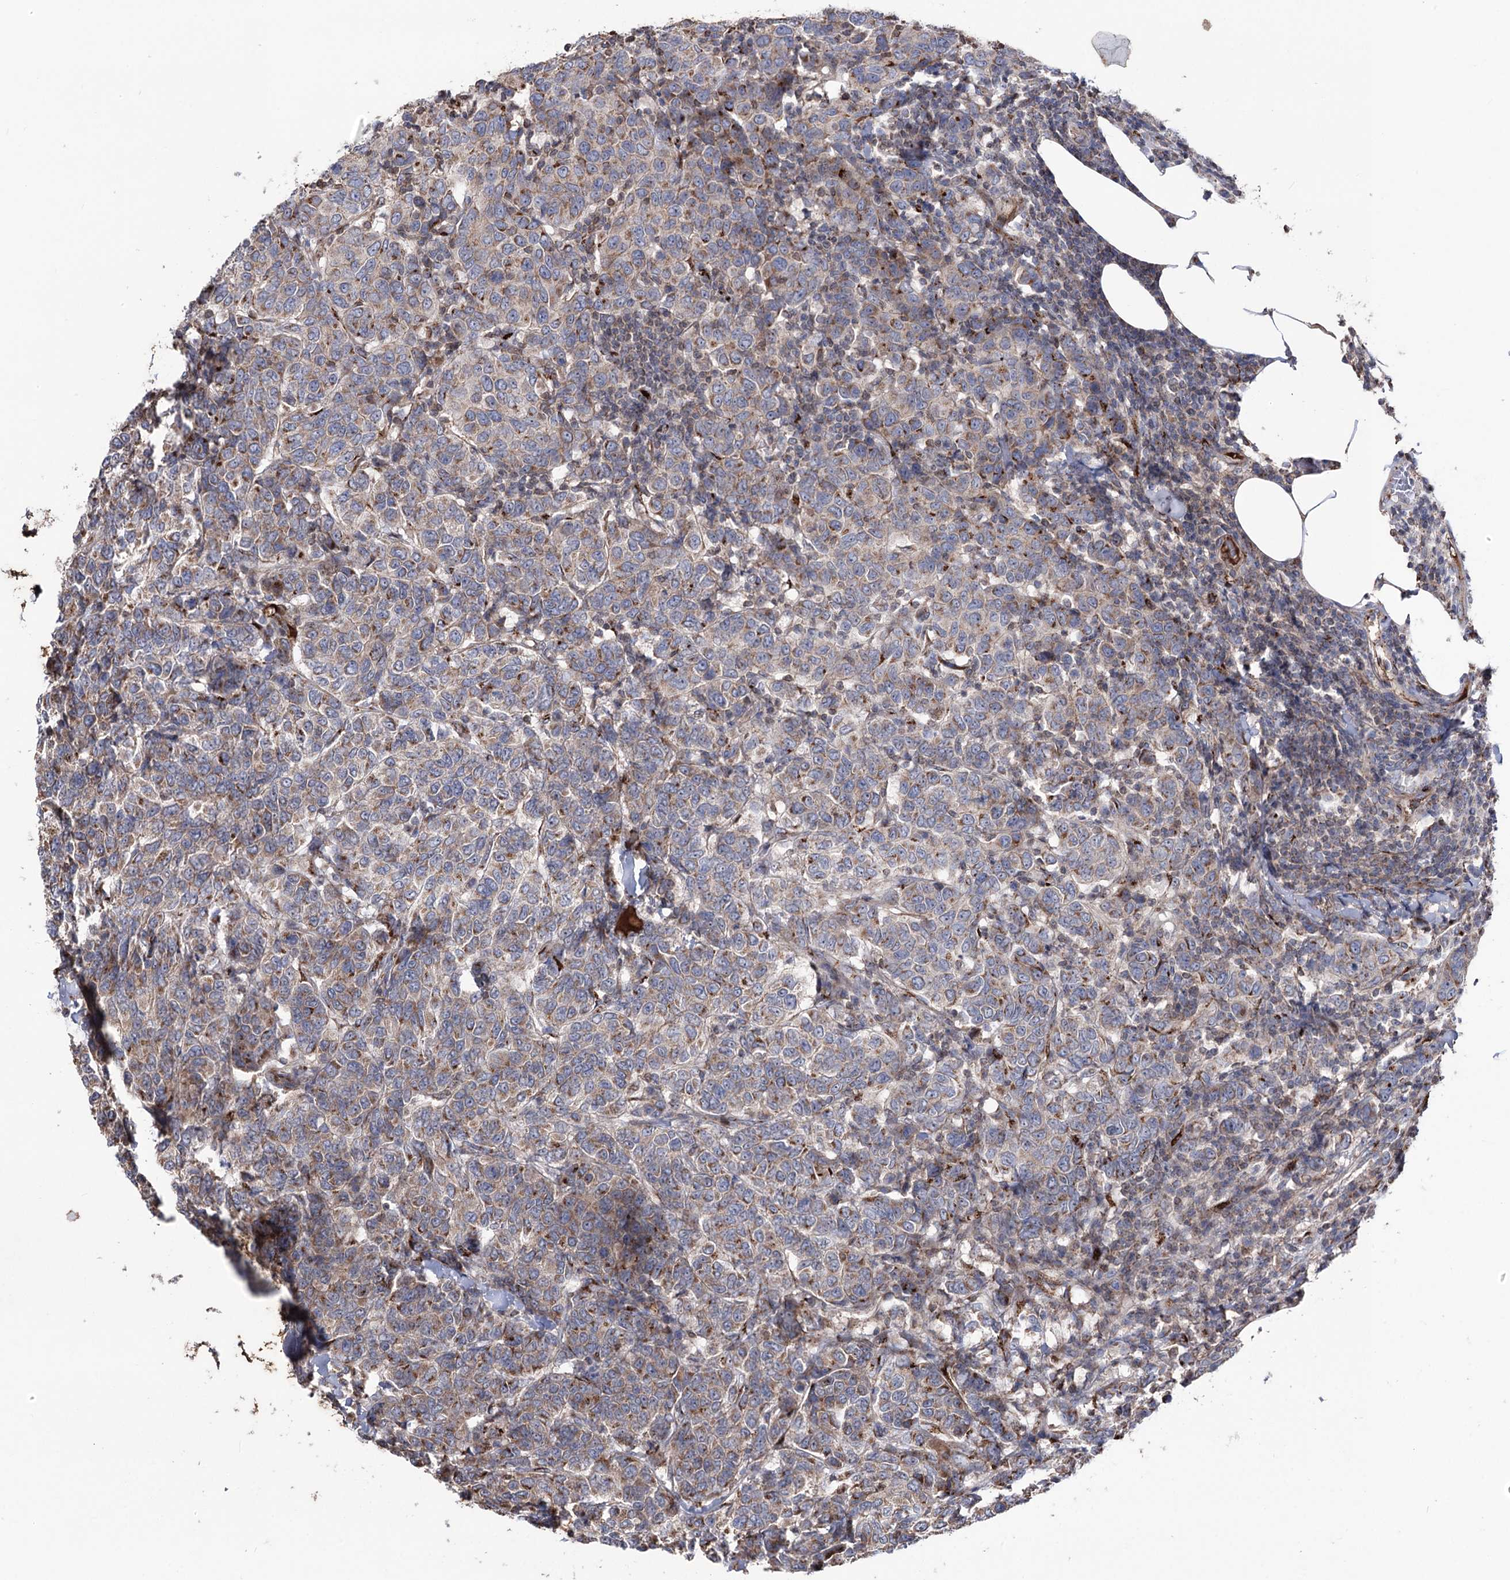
{"staining": {"intensity": "moderate", "quantity": "<25%", "location": "cytoplasmic/membranous"}, "tissue": "breast cancer", "cell_type": "Tumor cells", "image_type": "cancer", "snomed": [{"axis": "morphology", "description": "Duct carcinoma"}, {"axis": "topography", "description": "Breast"}], "caption": "Human intraductal carcinoma (breast) stained for a protein (brown) reveals moderate cytoplasmic/membranous positive expression in approximately <25% of tumor cells.", "gene": "ARHGAP20", "patient": {"sex": "female", "age": 55}}